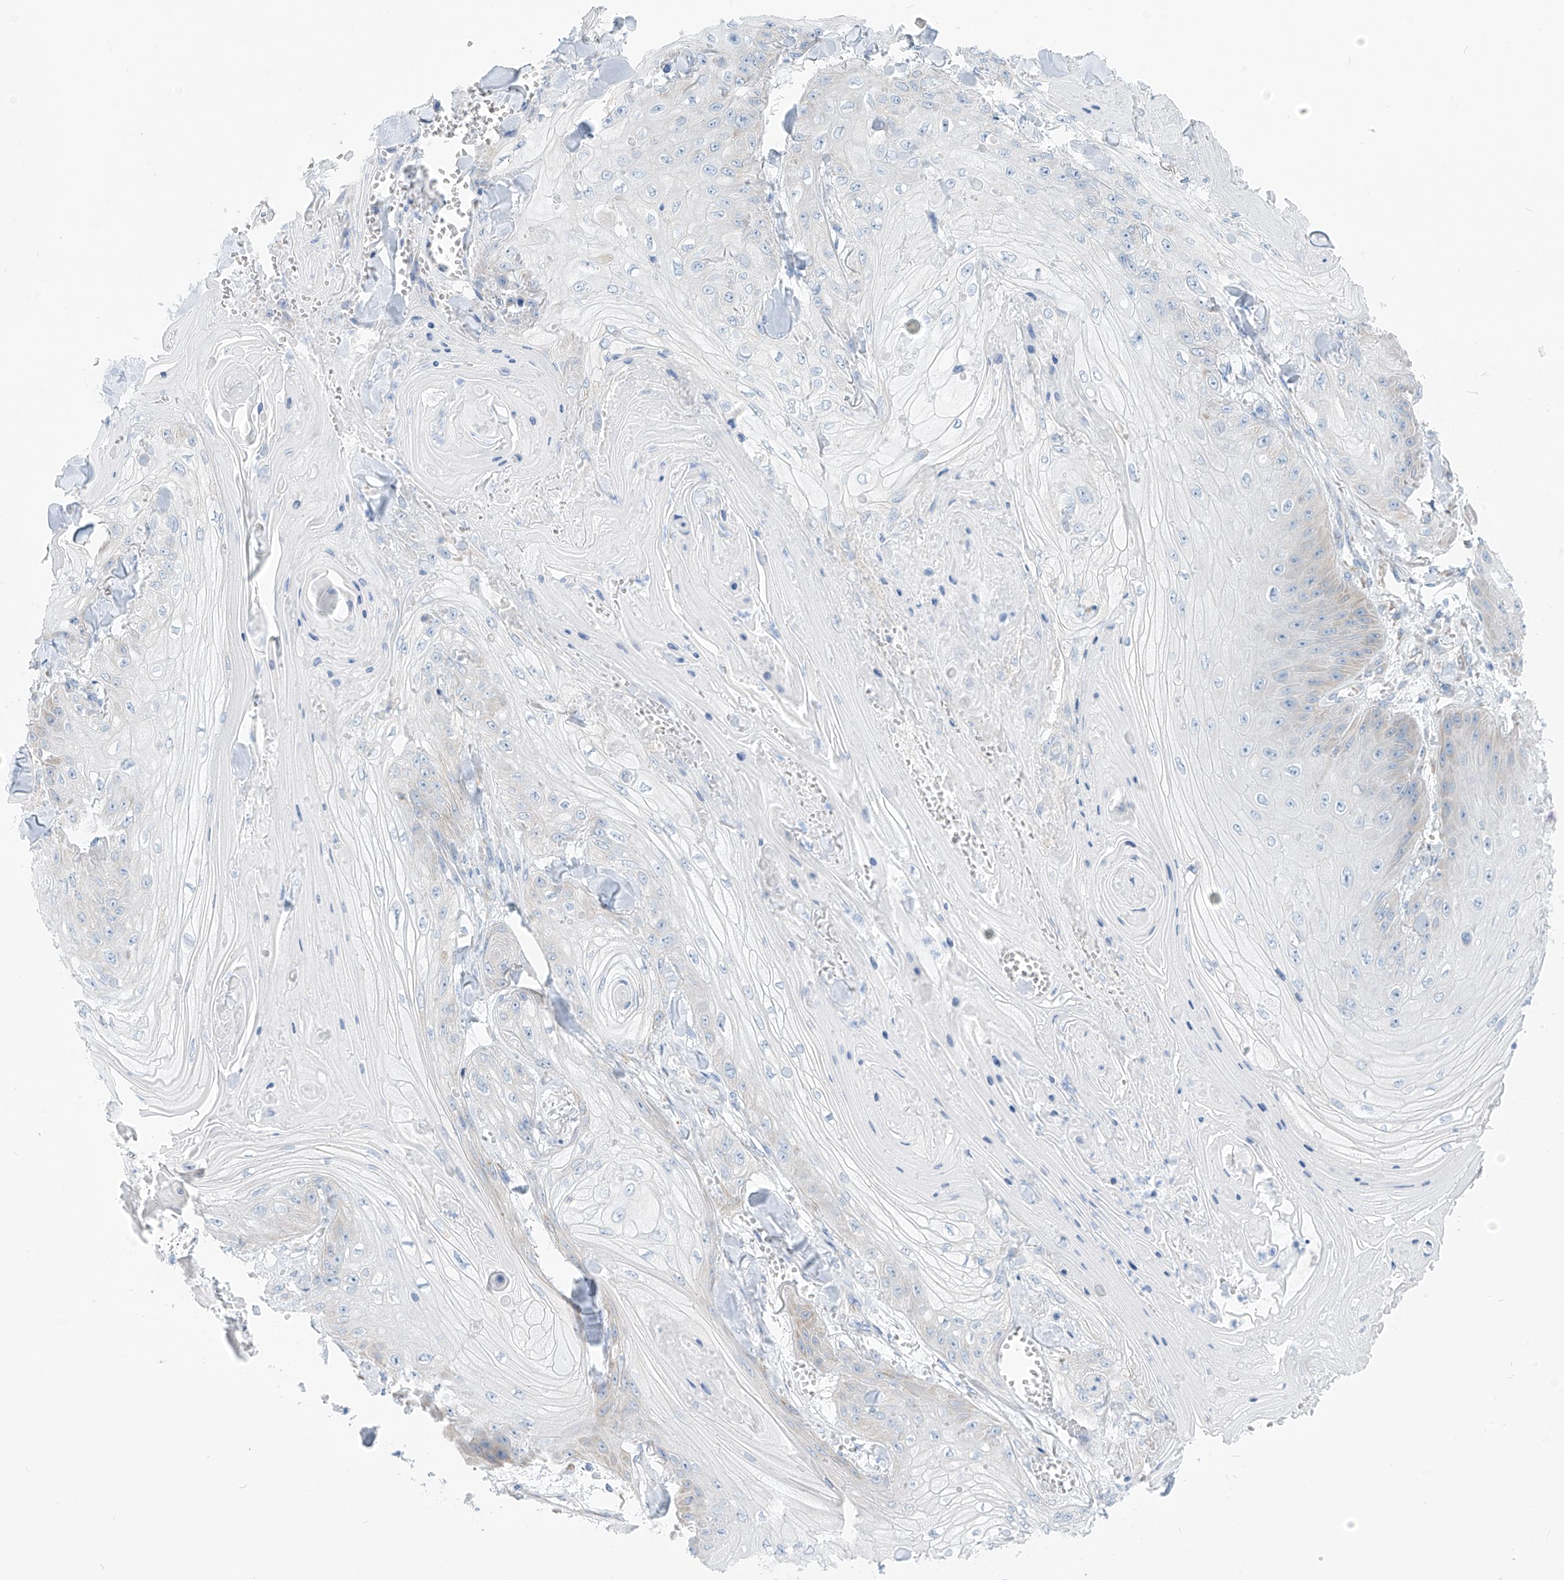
{"staining": {"intensity": "negative", "quantity": "none", "location": "none"}, "tissue": "skin cancer", "cell_type": "Tumor cells", "image_type": "cancer", "snomed": [{"axis": "morphology", "description": "Squamous cell carcinoma, NOS"}, {"axis": "topography", "description": "Skin"}], "caption": "IHC photomicrograph of human skin squamous cell carcinoma stained for a protein (brown), which shows no positivity in tumor cells. (DAB IHC visualized using brightfield microscopy, high magnification).", "gene": "RCN2", "patient": {"sex": "male", "age": 74}}